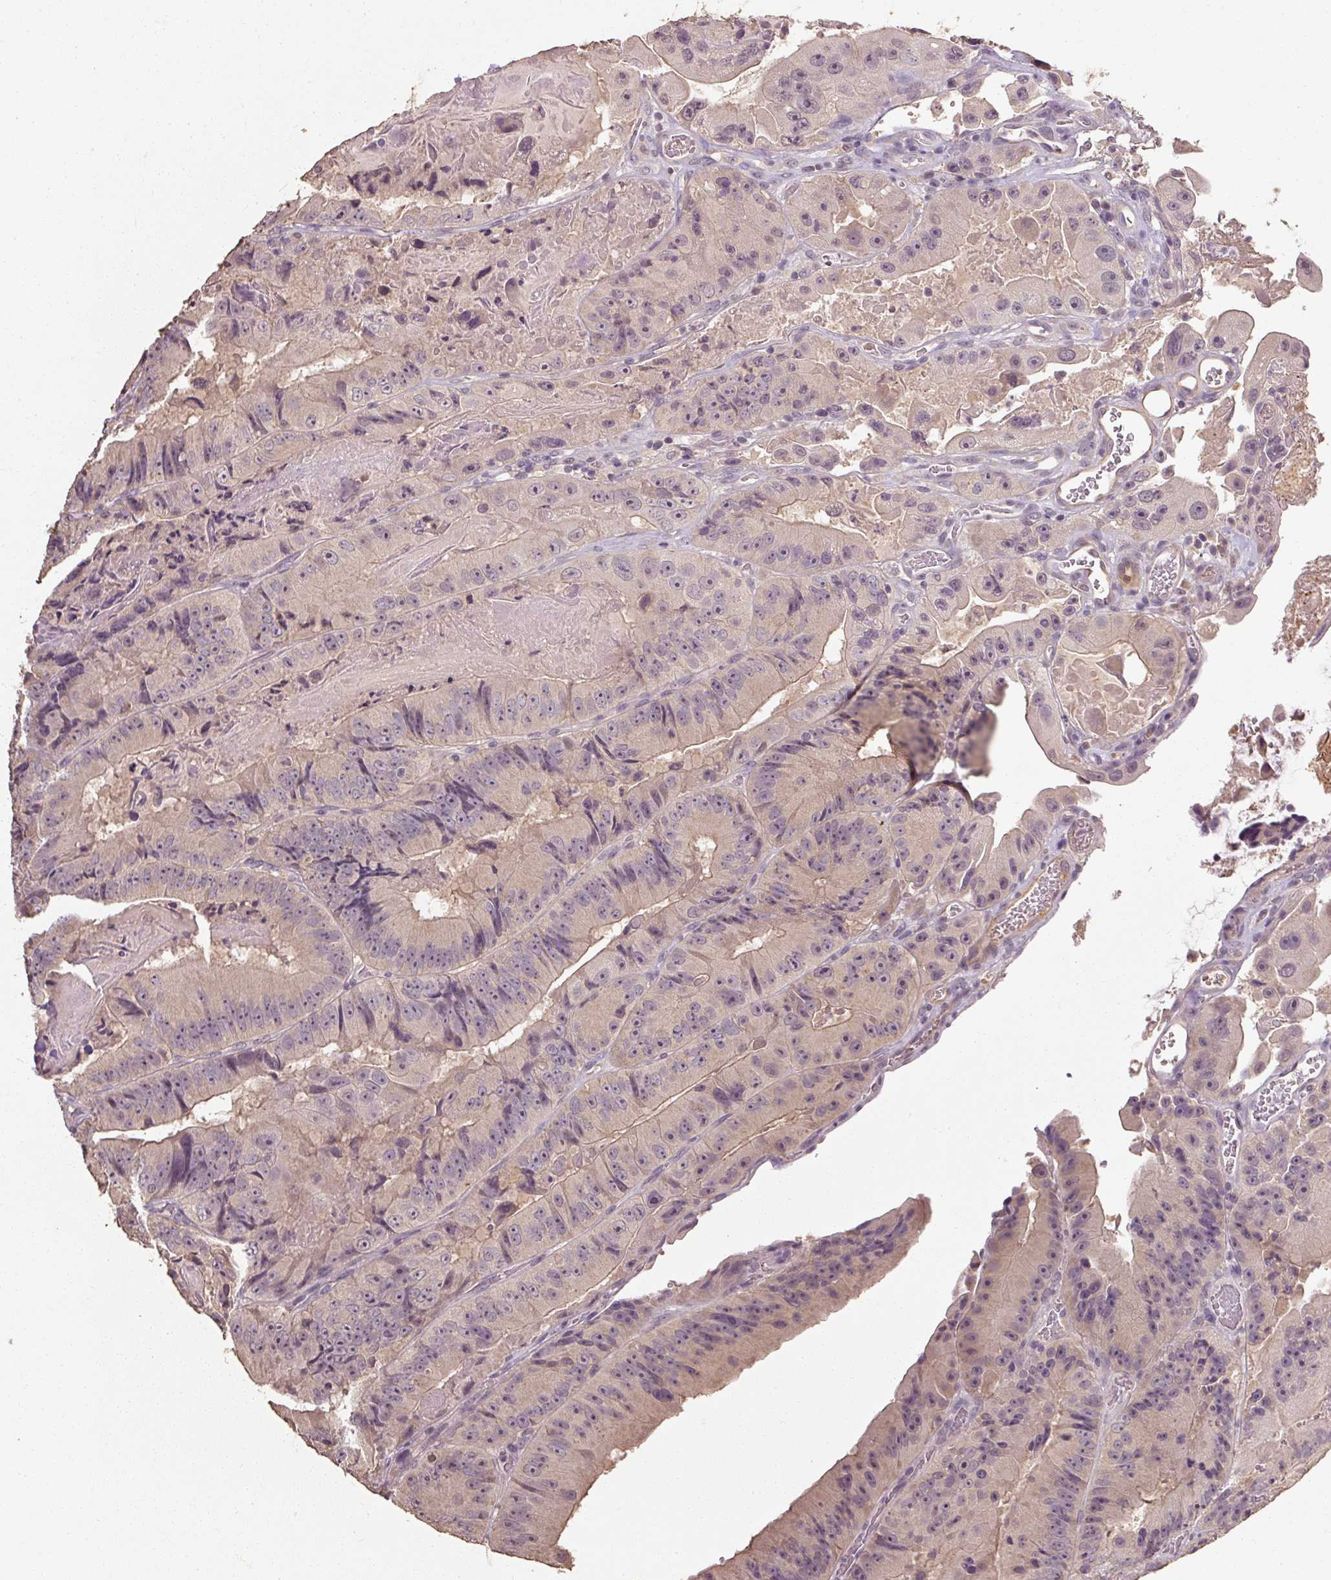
{"staining": {"intensity": "negative", "quantity": "none", "location": "none"}, "tissue": "colorectal cancer", "cell_type": "Tumor cells", "image_type": "cancer", "snomed": [{"axis": "morphology", "description": "Adenocarcinoma, NOS"}, {"axis": "topography", "description": "Colon"}], "caption": "Human colorectal cancer stained for a protein using IHC exhibits no expression in tumor cells.", "gene": "CFAP65", "patient": {"sex": "female", "age": 86}}